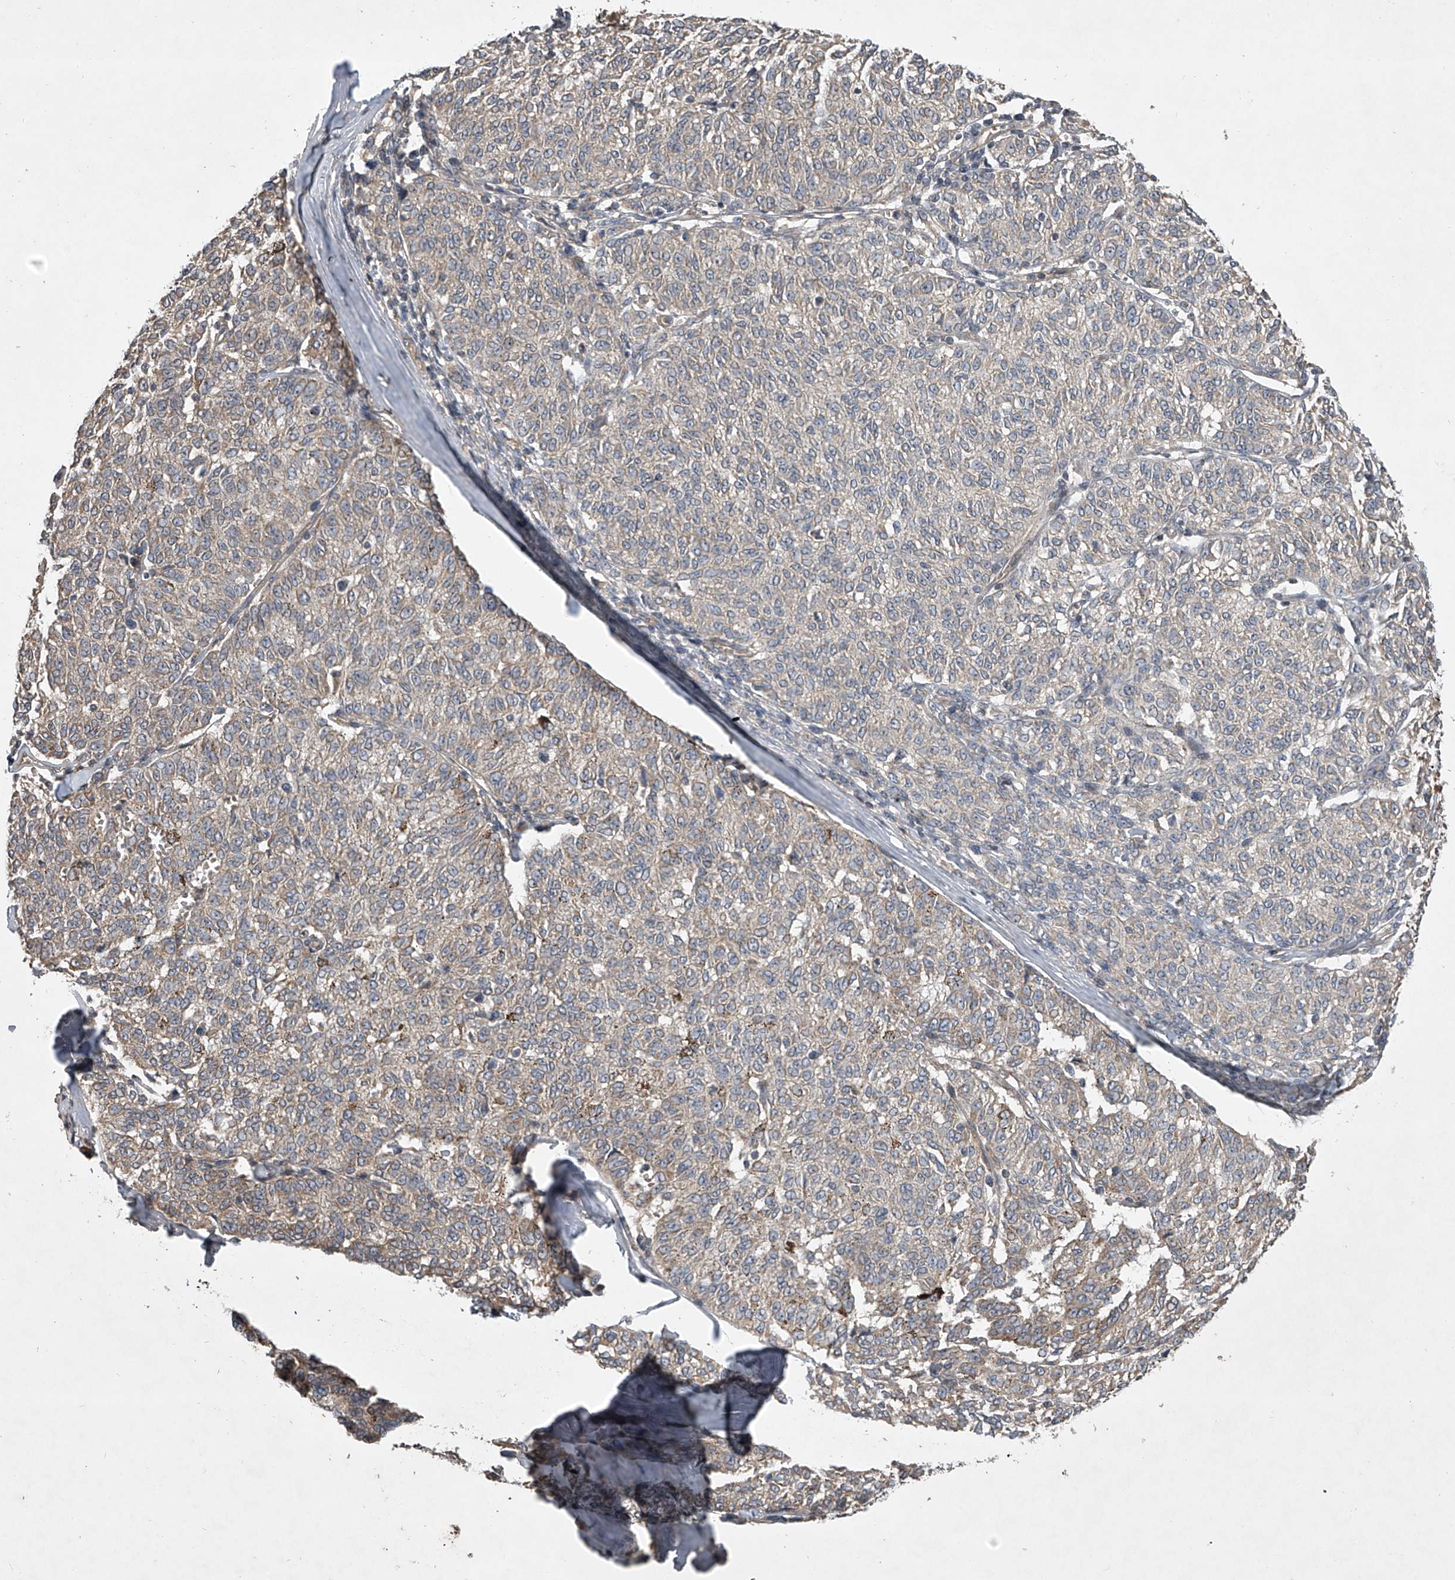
{"staining": {"intensity": "weak", "quantity": "25%-75%", "location": "cytoplasmic/membranous"}, "tissue": "melanoma", "cell_type": "Tumor cells", "image_type": "cancer", "snomed": [{"axis": "morphology", "description": "Malignant melanoma, NOS"}, {"axis": "topography", "description": "Skin"}], "caption": "This micrograph displays immunohistochemistry staining of human malignant melanoma, with low weak cytoplasmic/membranous expression in about 25%-75% of tumor cells.", "gene": "NFS1", "patient": {"sex": "female", "age": 72}}